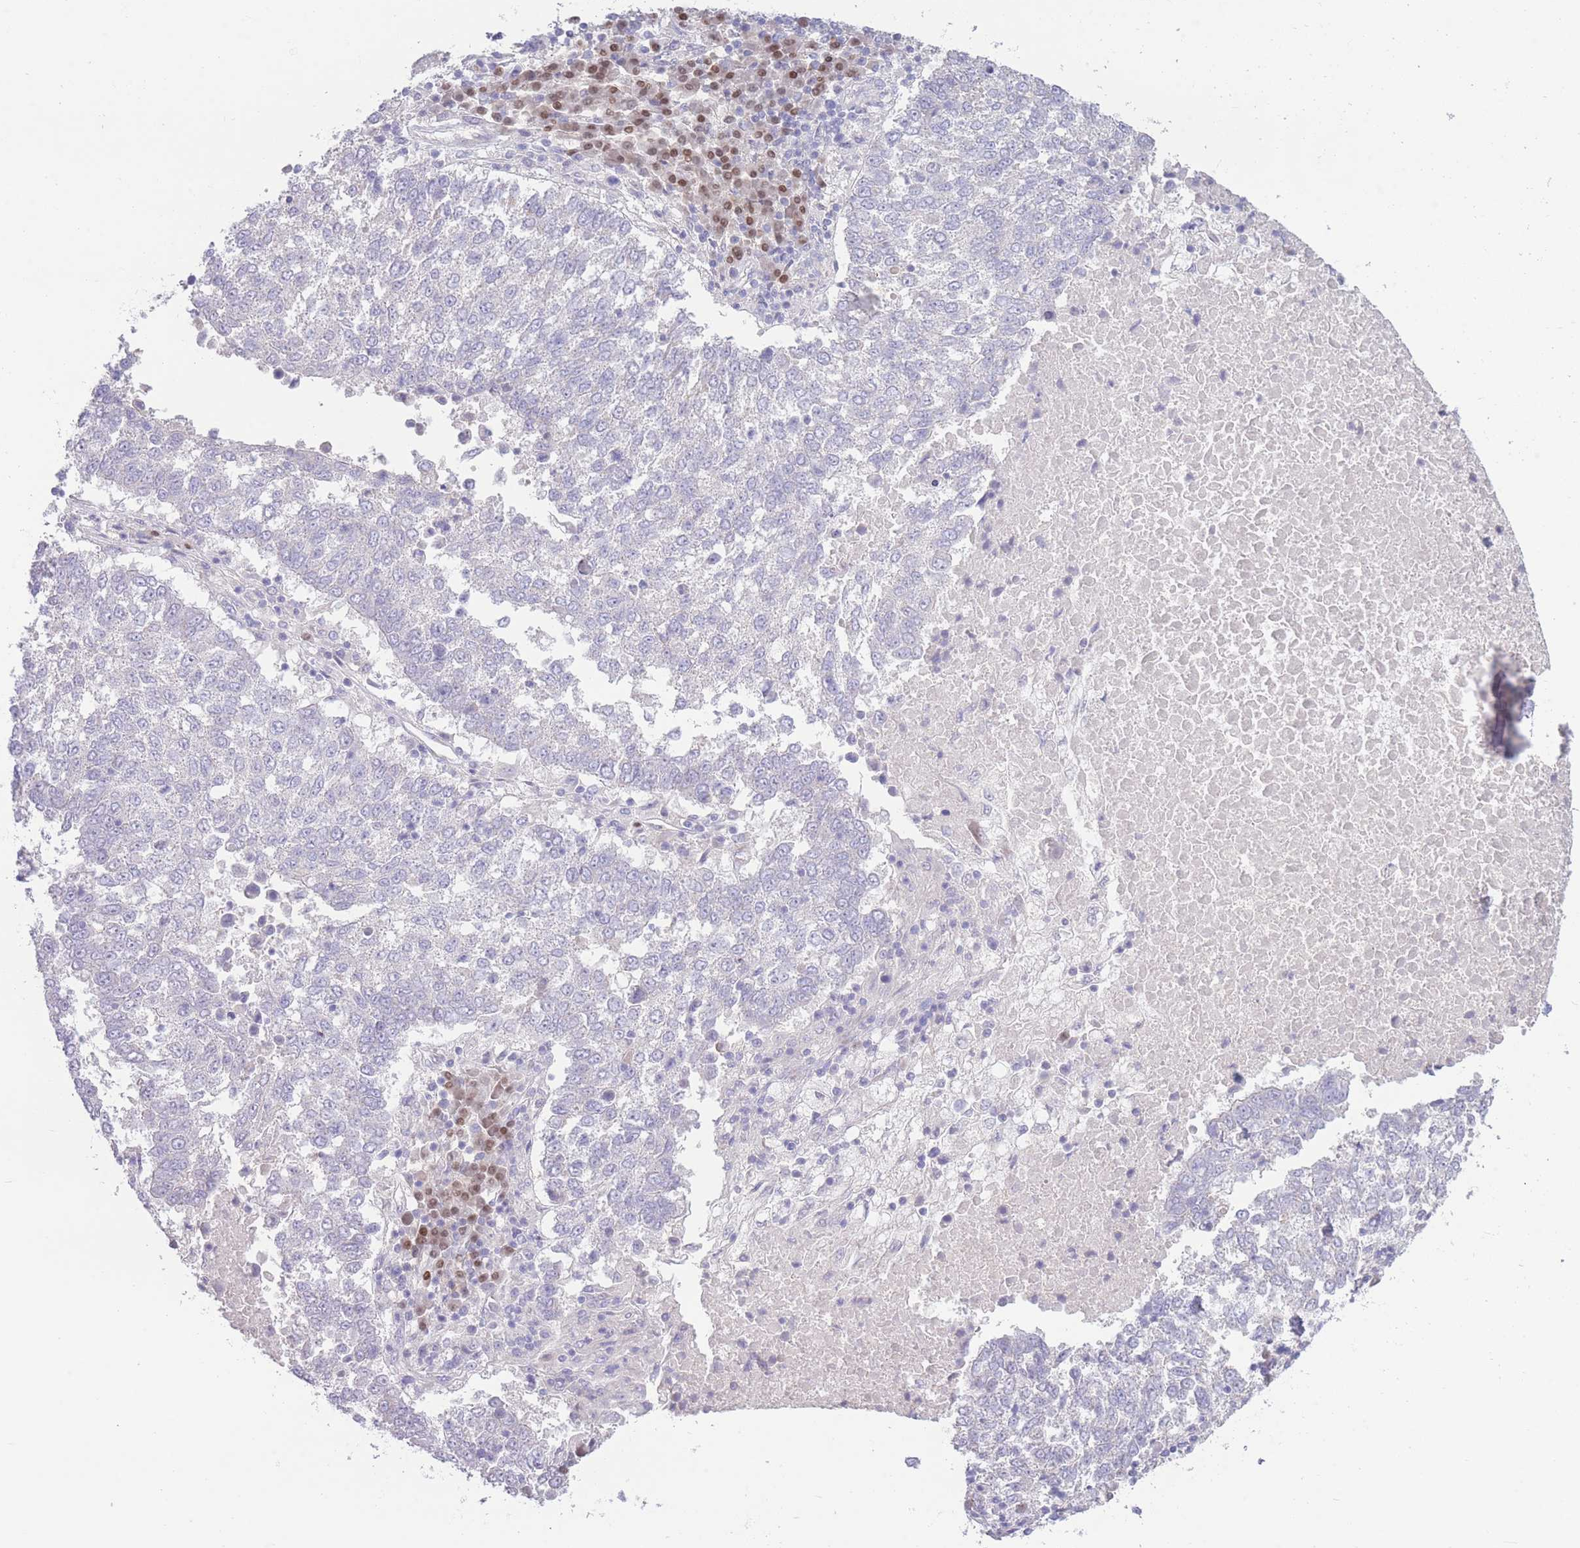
{"staining": {"intensity": "negative", "quantity": "none", "location": "none"}, "tissue": "lung cancer", "cell_type": "Tumor cells", "image_type": "cancer", "snomed": [{"axis": "morphology", "description": "Squamous cell carcinoma, NOS"}, {"axis": "topography", "description": "Lung"}], "caption": "Tumor cells show no significant expression in lung cancer.", "gene": "BHLHA15", "patient": {"sex": "male", "age": 73}}